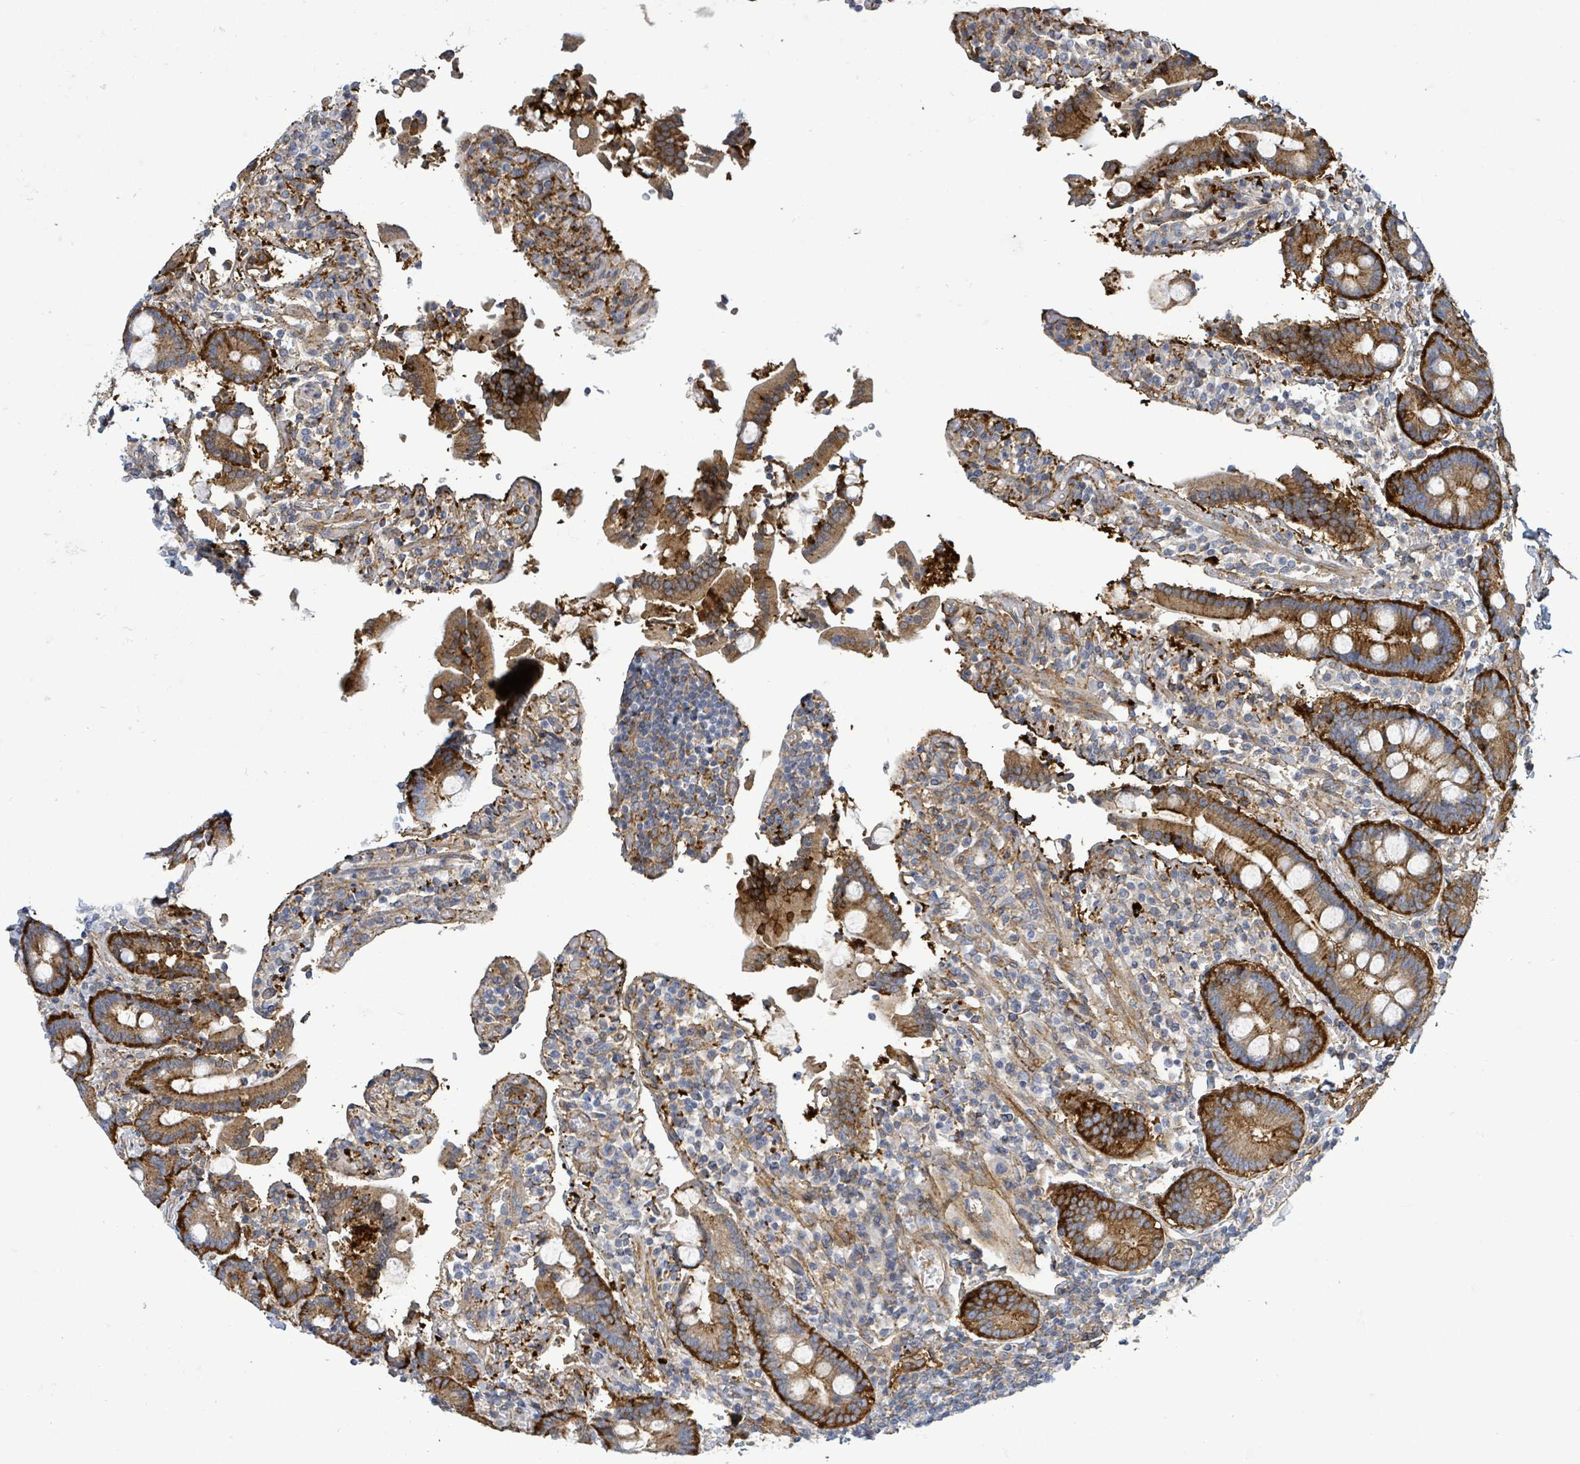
{"staining": {"intensity": "strong", "quantity": ">75%", "location": "cytoplasmic/membranous"}, "tissue": "duodenum", "cell_type": "Glandular cells", "image_type": "normal", "snomed": [{"axis": "morphology", "description": "Normal tissue, NOS"}, {"axis": "topography", "description": "Duodenum"}], "caption": "Duodenum stained with immunohistochemistry (IHC) reveals strong cytoplasmic/membranous staining in approximately >75% of glandular cells. The staining was performed using DAB (3,3'-diaminobenzidine), with brown indicating positive protein expression. Nuclei are stained blue with hematoxylin.", "gene": "EGFL7", "patient": {"sex": "male", "age": 55}}